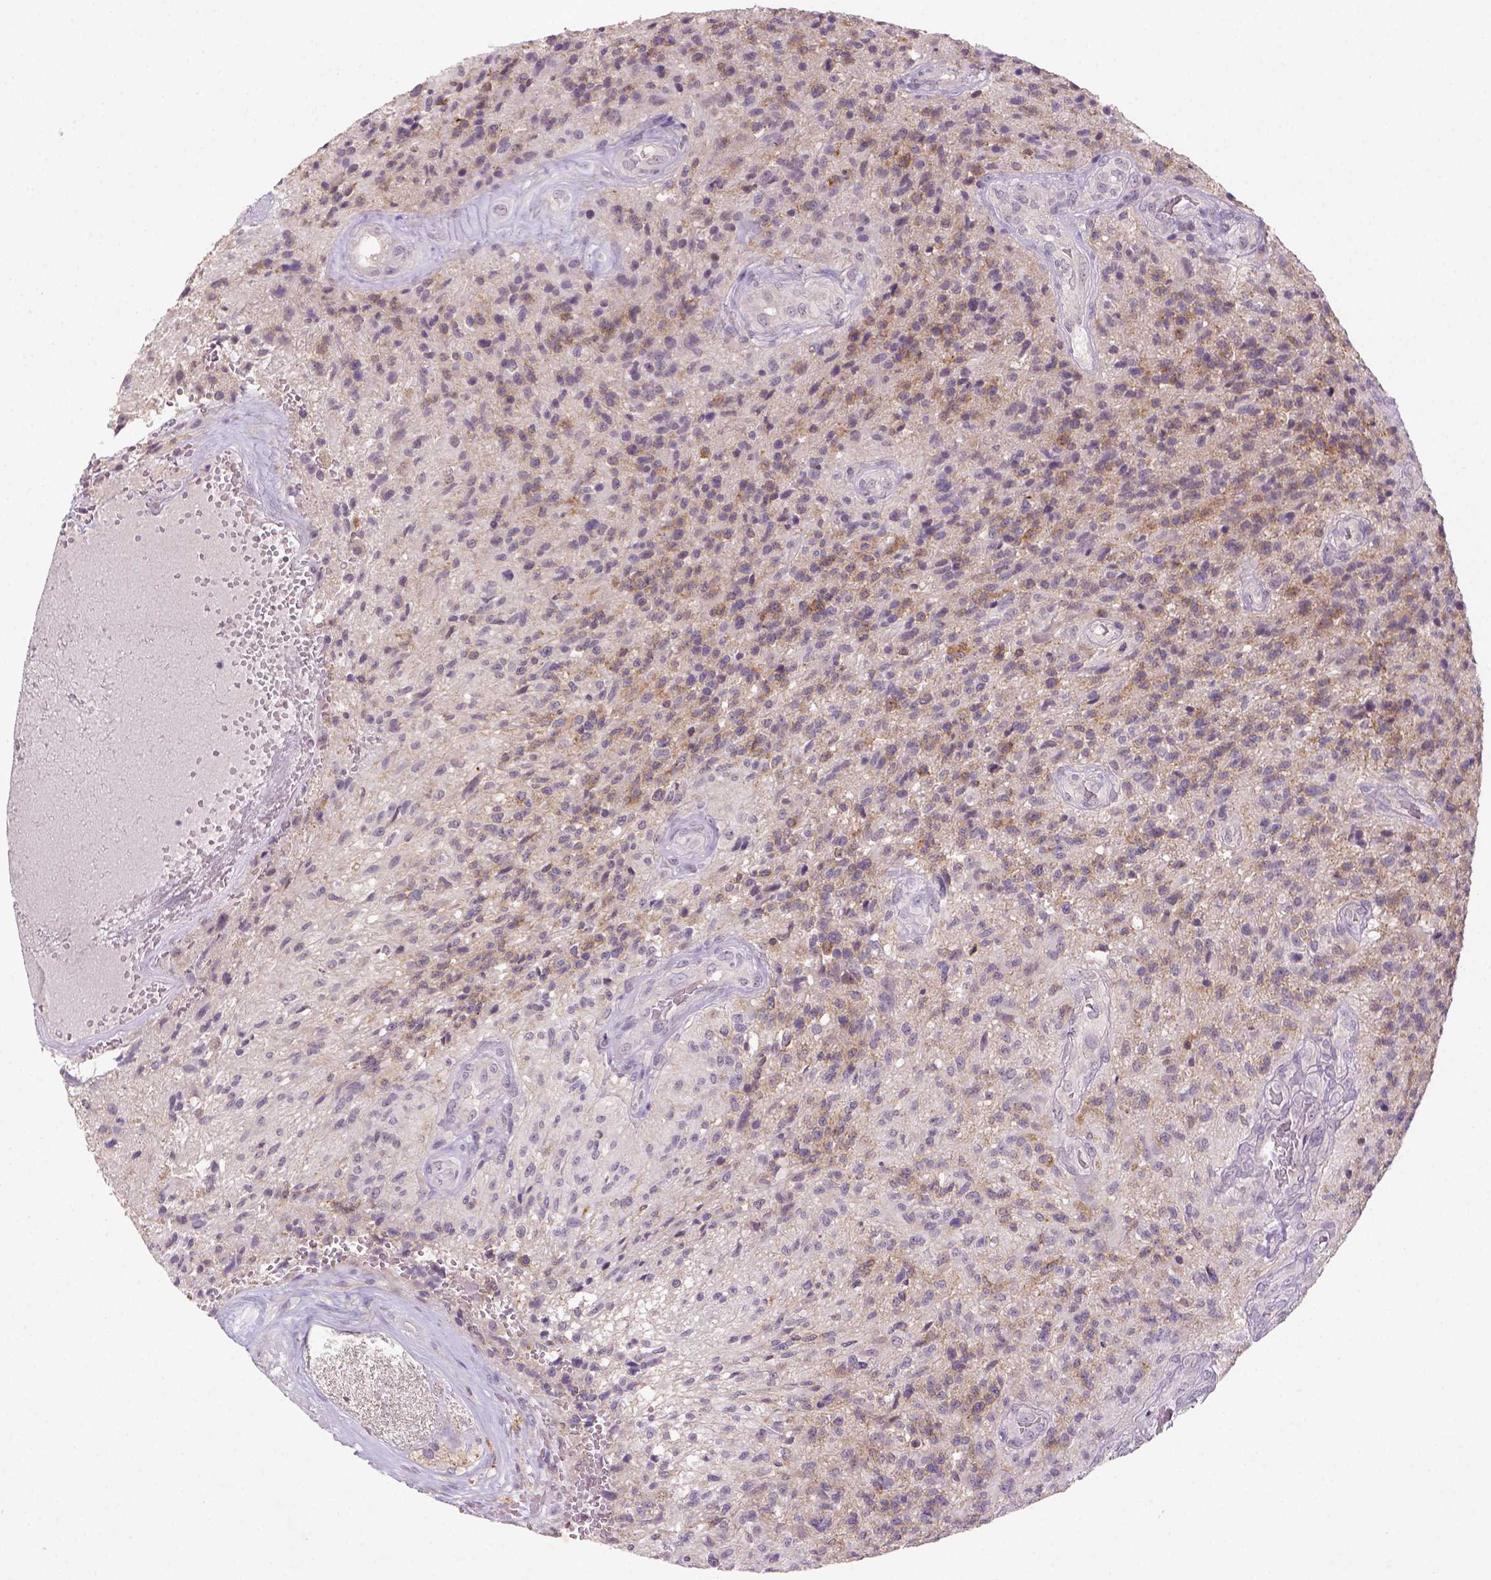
{"staining": {"intensity": "moderate", "quantity": "25%-75%", "location": "cytoplasmic/membranous"}, "tissue": "glioma", "cell_type": "Tumor cells", "image_type": "cancer", "snomed": [{"axis": "morphology", "description": "Glioma, malignant, High grade"}, {"axis": "topography", "description": "Brain"}], "caption": "Protein staining demonstrates moderate cytoplasmic/membranous staining in about 25%-75% of tumor cells in glioma. (Brightfield microscopy of DAB IHC at high magnification).", "gene": "NLGN2", "patient": {"sex": "male", "age": 56}}